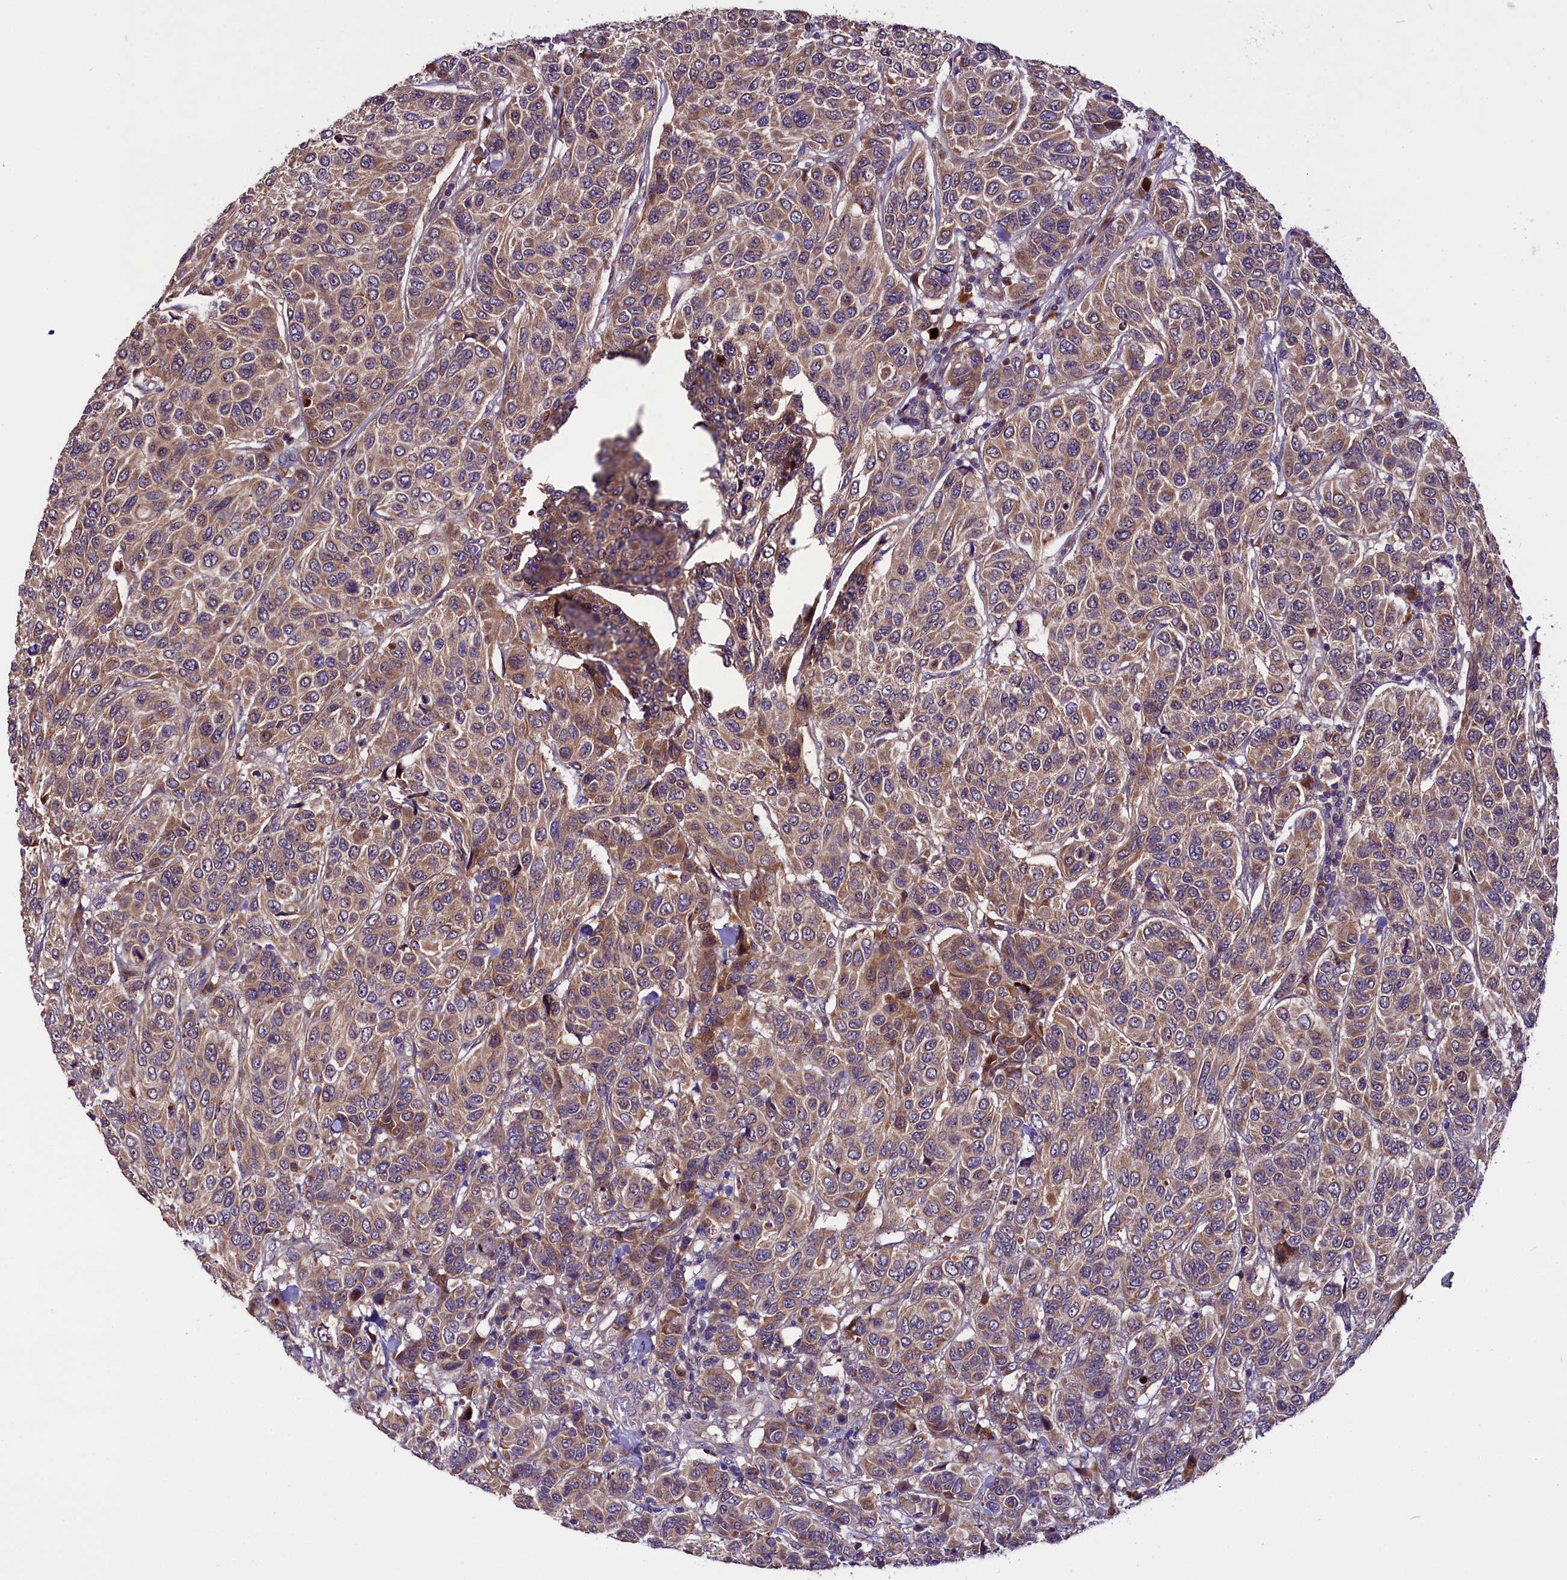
{"staining": {"intensity": "moderate", "quantity": ">75%", "location": "cytoplasmic/membranous"}, "tissue": "breast cancer", "cell_type": "Tumor cells", "image_type": "cancer", "snomed": [{"axis": "morphology", "description": "Duct carcinoma"}, {"axis": "topography", "description": "Breast"}], "caption": "Immunohistochemical staining of human infiltrating ductal carcinoma (breast) demonstrates medium levels of moderate cytoplasmic/membranous protein staining in approximately >75% of tumor cells.", "gene": "RPUSD2", "patient": {"sex": "female", "age": 55}}